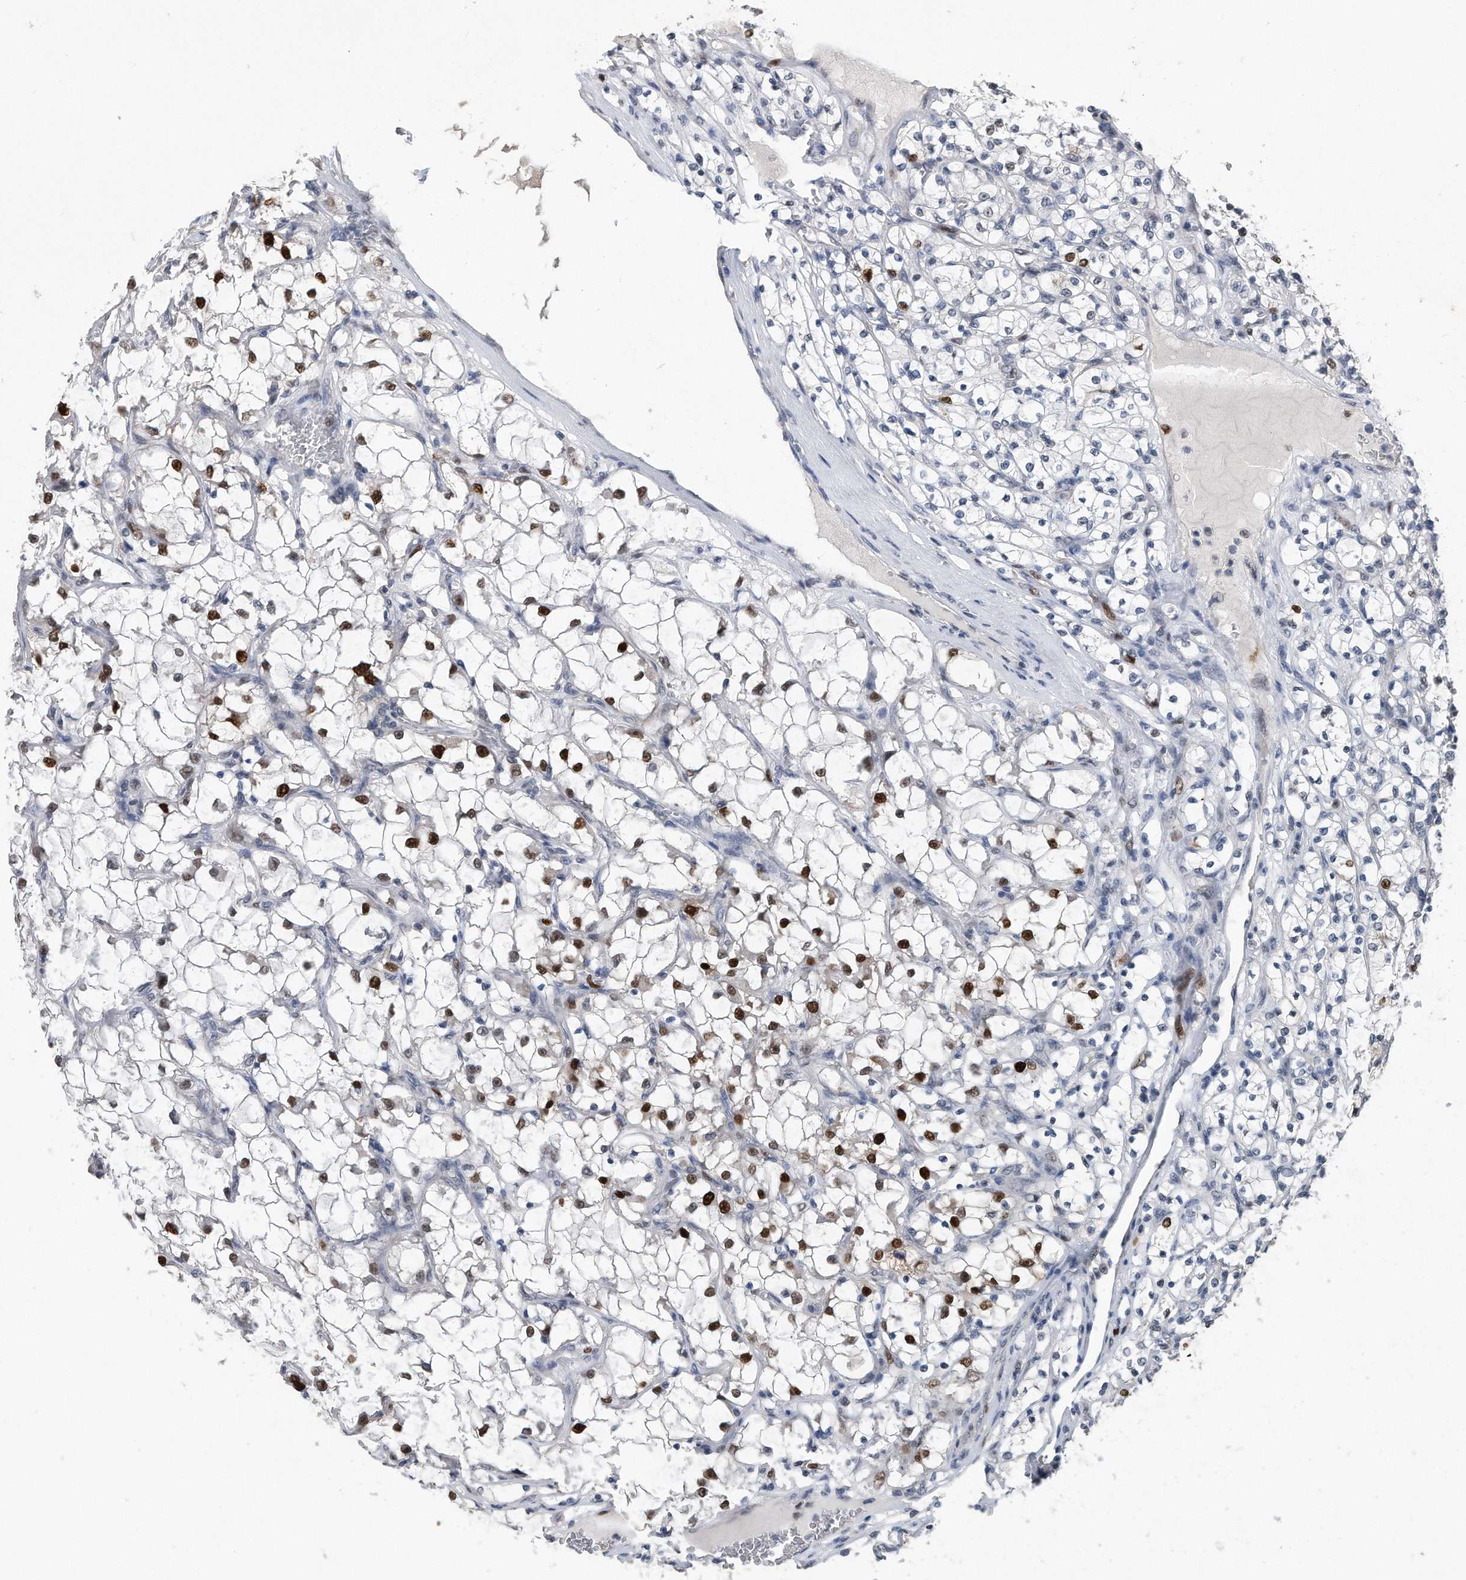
{"staining": {"intensity": "strong", "quantity": "25%-75%", "location": "nuclear"}, "tissue": "renal cancer", "cell_type": "Tumor cells", "image_type": "cancer", "snomed": [{"axis": "morphology", "description": "Adenocarcinoma, NOS"}, {"axis": "topography", "description": "Kidney"}], "caption": "Renal cancer was stained to show a protein in brown. There is high levels of strong nuclear positivity in about 25%-75% of tumor cells. The staining was performed using DAB, with brown indicating positive protein expression. Nuclei are stained blue with hematoxylin.", "gene": "PCNA", "patient": {"sex": "female", "age": 69}}